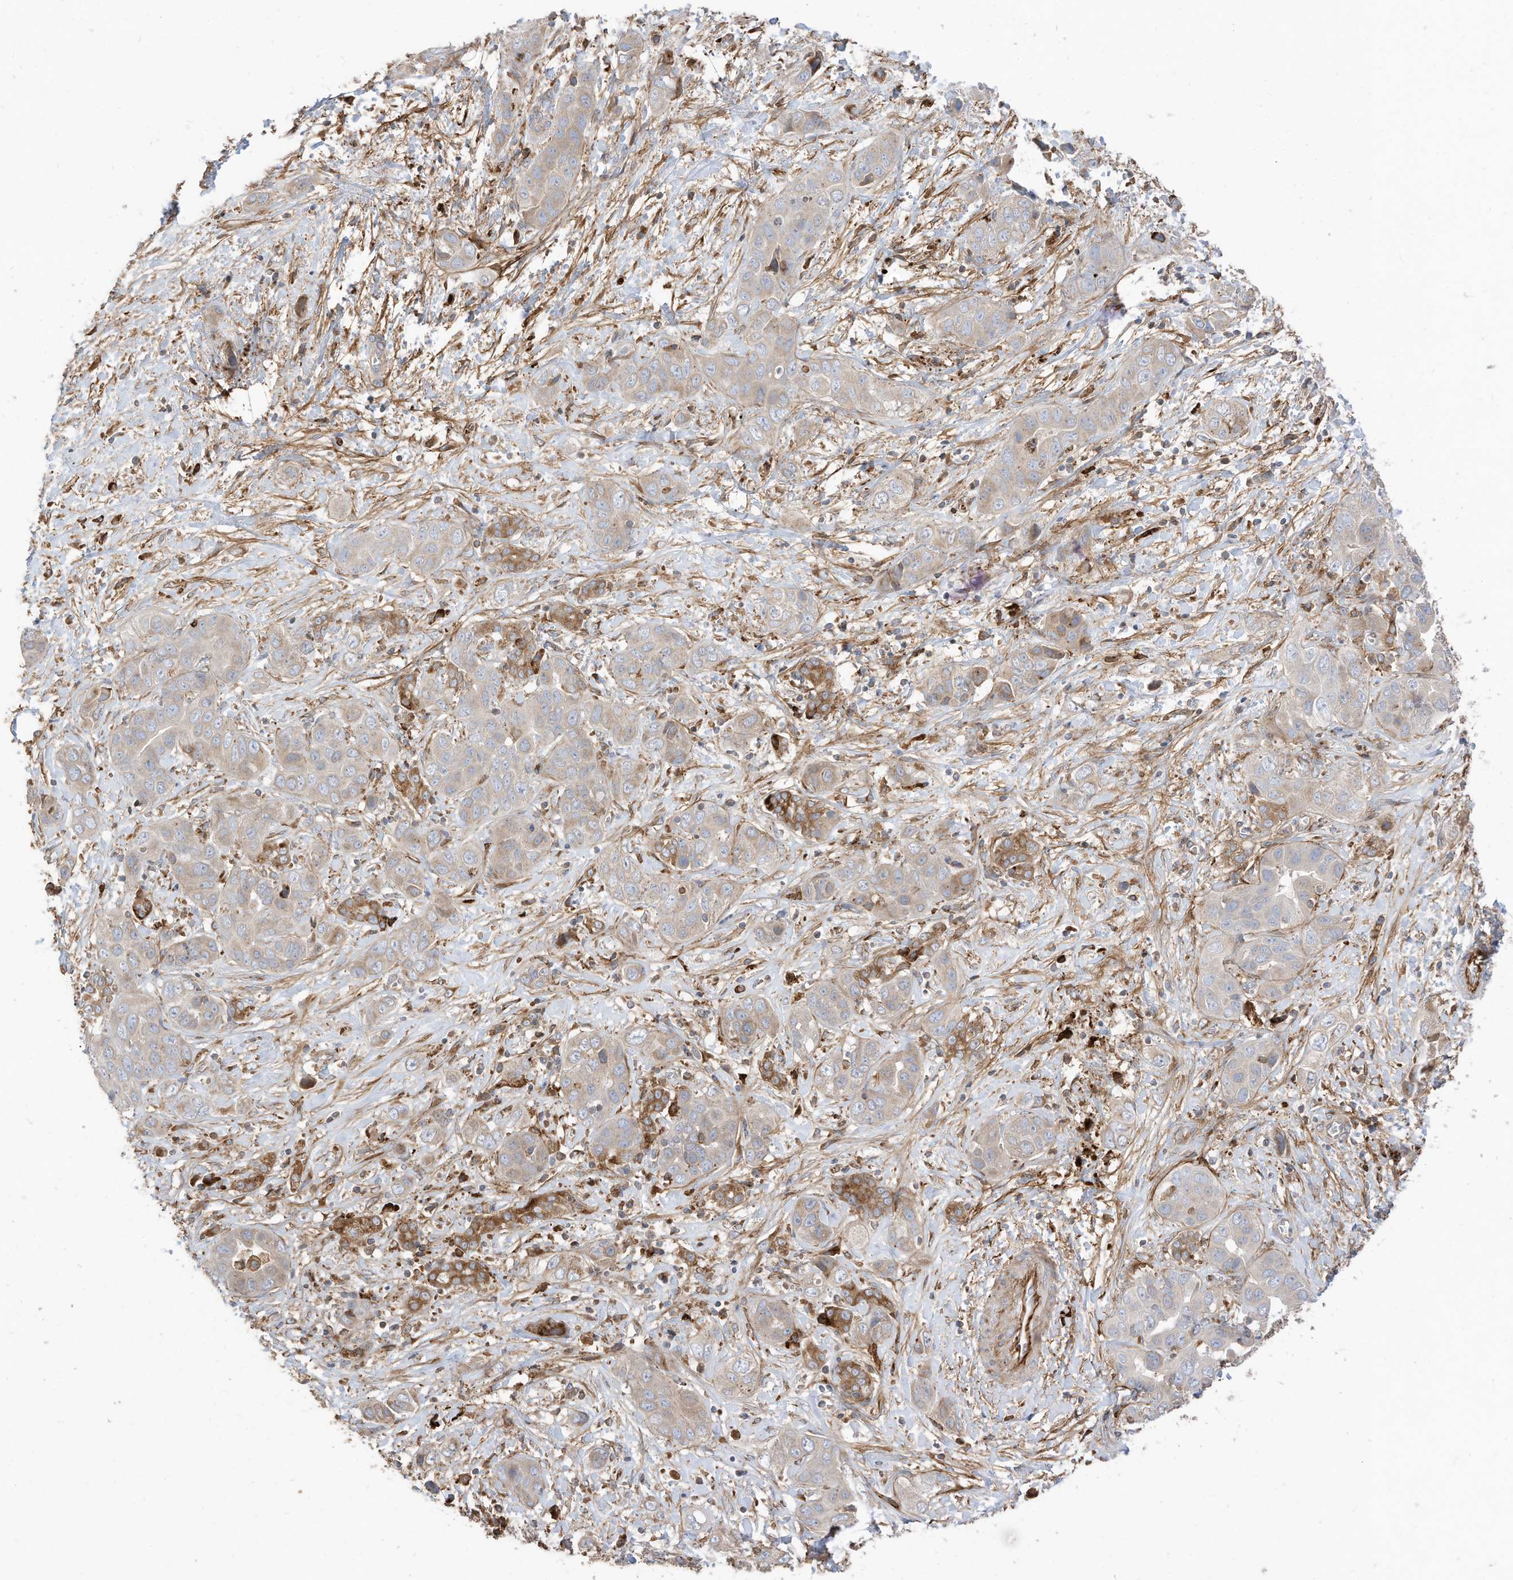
{"staining": {"intensity": "weak", "quantity": "<25%", "location": "cytoplasmic/membranous"}, "tissue": "liver cancer", "cell_type": "Tumor cells", "image_type": "cancer", "snomed": [{"axis": "morphology", "description": "Cholangiocarcinoma"}, {"axis": "topography", "description": "Liver"}], "caption": "The photomicrograph demonstrates no staining of tumor cells in liver cancer (cholangiocarcinoma). Nuclei are stained in blue.", "gene": "TRNAU1AP", "patient": {"sex": "female", "age": 52}}